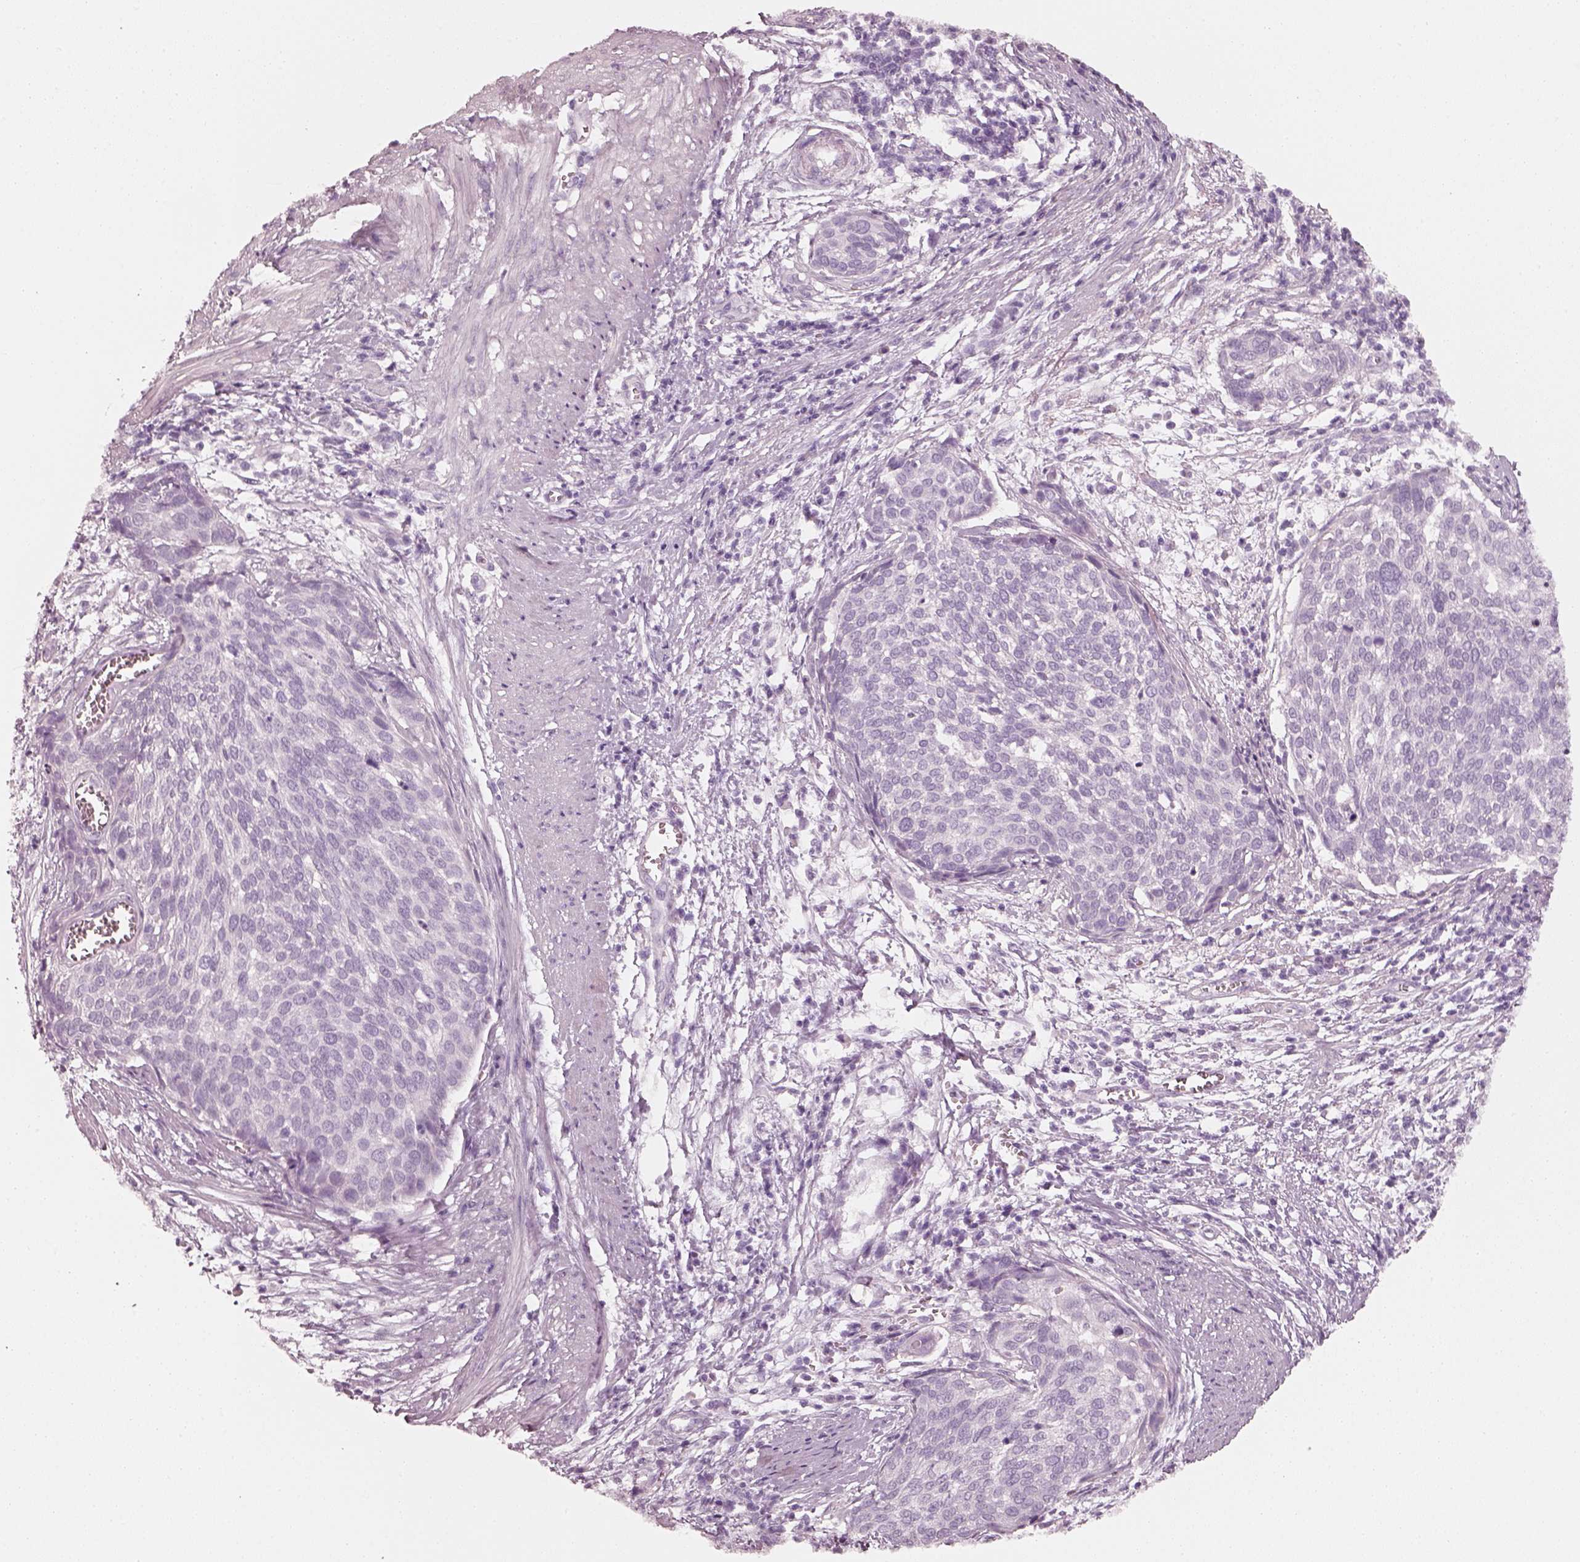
{"staining": {"intensity": "negative", "quantity": "none", "location": "none"}, "tissue": "cervical cancer", "cell_type": "Tumor cells", "image_type": "cancer", "snomed": [{"axis": "morphology", "description": "Squamous cell carcinoma, NOS"}, {"axis": "topography", "description": "Cervix"}], "caption": "Immunohistochemistry photomicrograph of cervical squamous cell carcinoma stained for a protein (brown), which shows no staining in tumor cells. (DAB (3,3'-diaminobenzidine) immunohistochemistry with hematoxylin counter stain).", "gene": "RS1", "patient": {"sex": "female", "age": 39}}